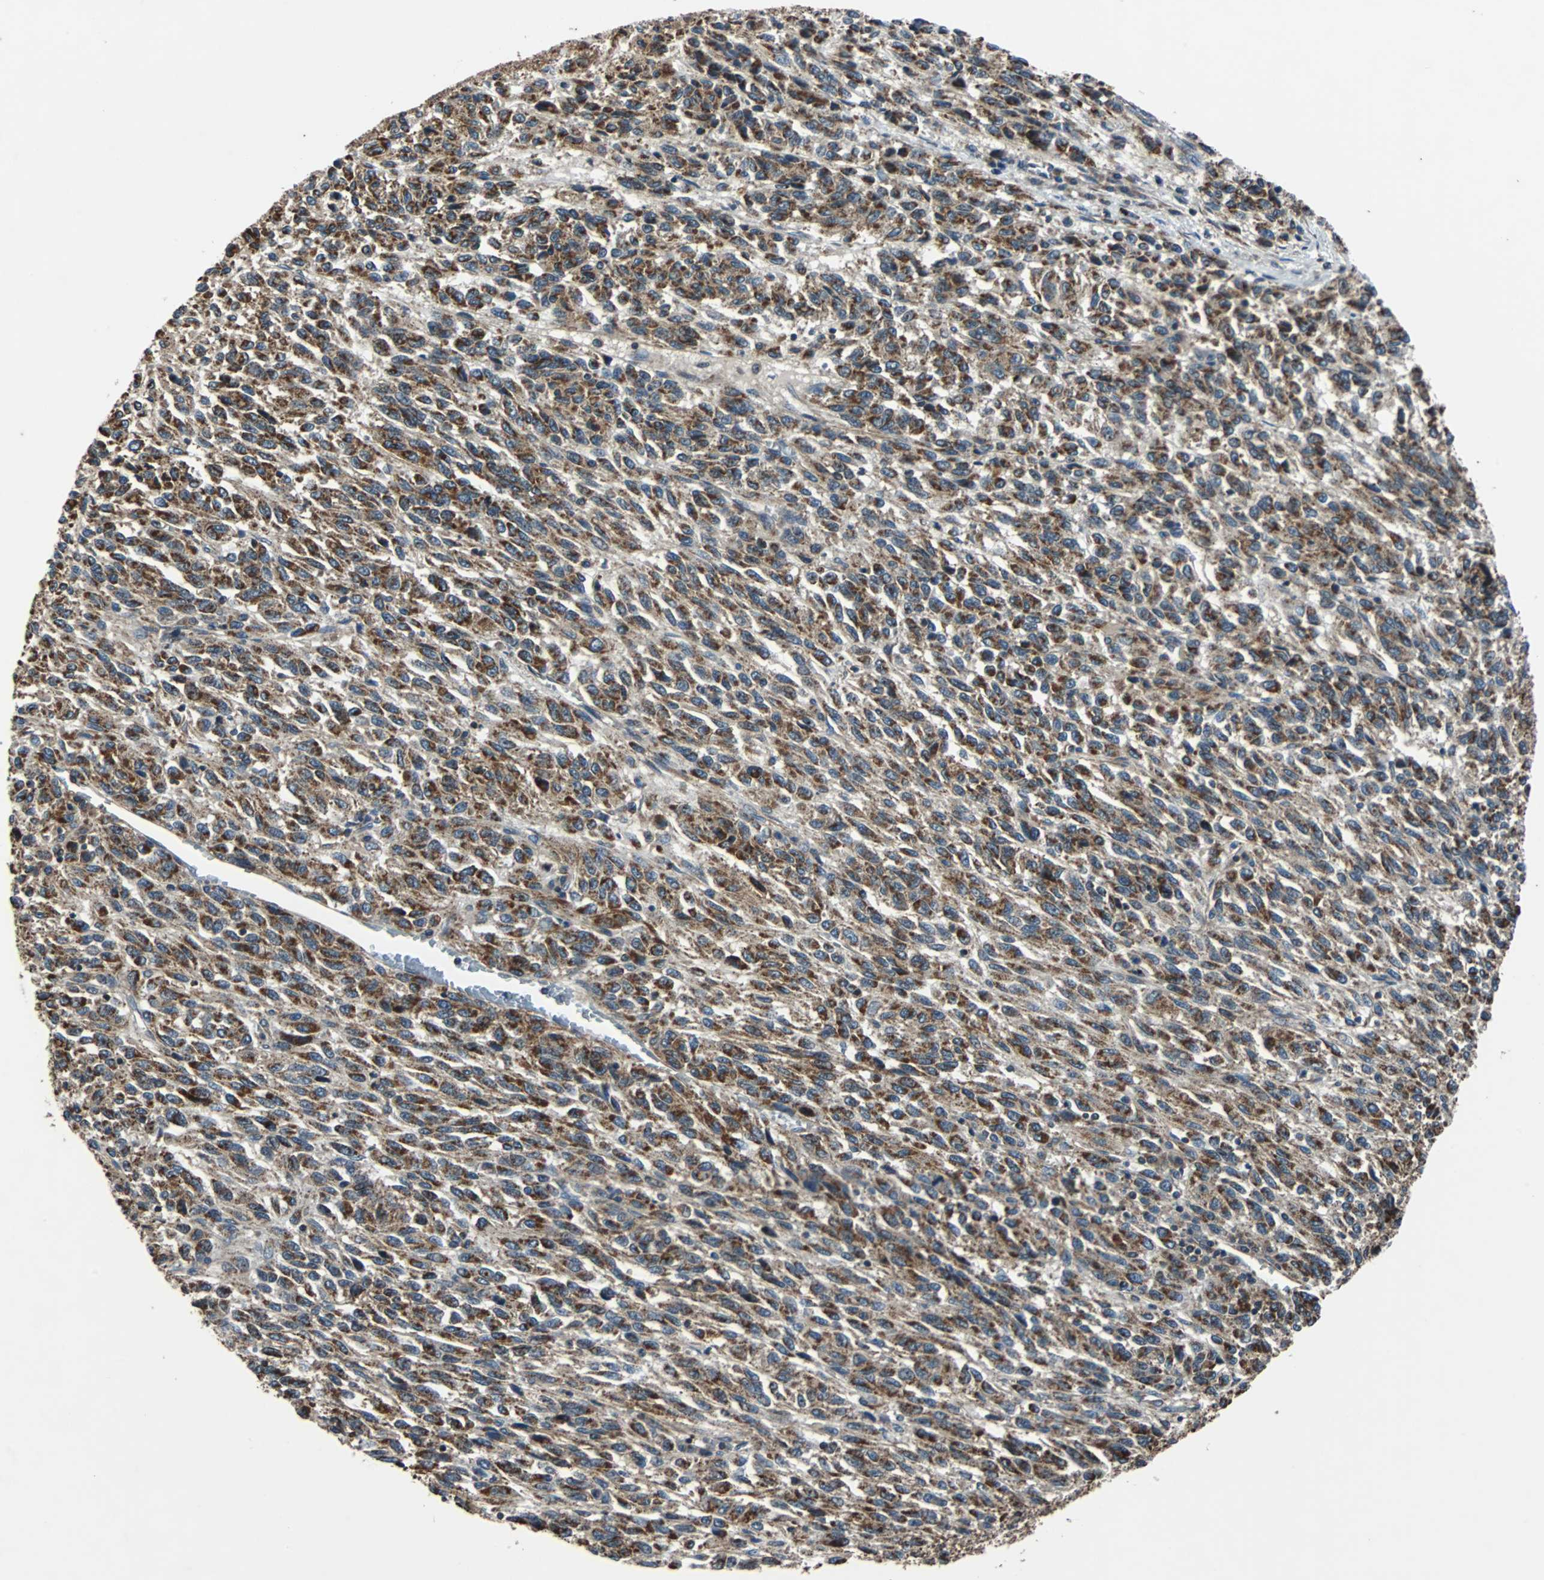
{"staining": {"intensity": "moderate", "quantity": ">75%", "location": "cytoplasmic/membranous"}, "tissue": "melanoma", "cell_type": "Tumor cells", "image_type": "cancer", "snomed": [{"axis": "morphology", "description": "Malignant melanoma, Metastatic site"}, {"axis": "topography", "description": "Lung"}], "caption": "An immunohistochemistry (IHC) image of neoplastic tissue is shown. Protein staining in brown highlights moderate cytoplasmic/membranous positivity in malignant melanoma (metastatic site) within tumor cells. (DAB = brown stain, brightfield microscopy at high magnification).", "gene": "ACTR3", "patient": {"sex": "male", "age": 64}}